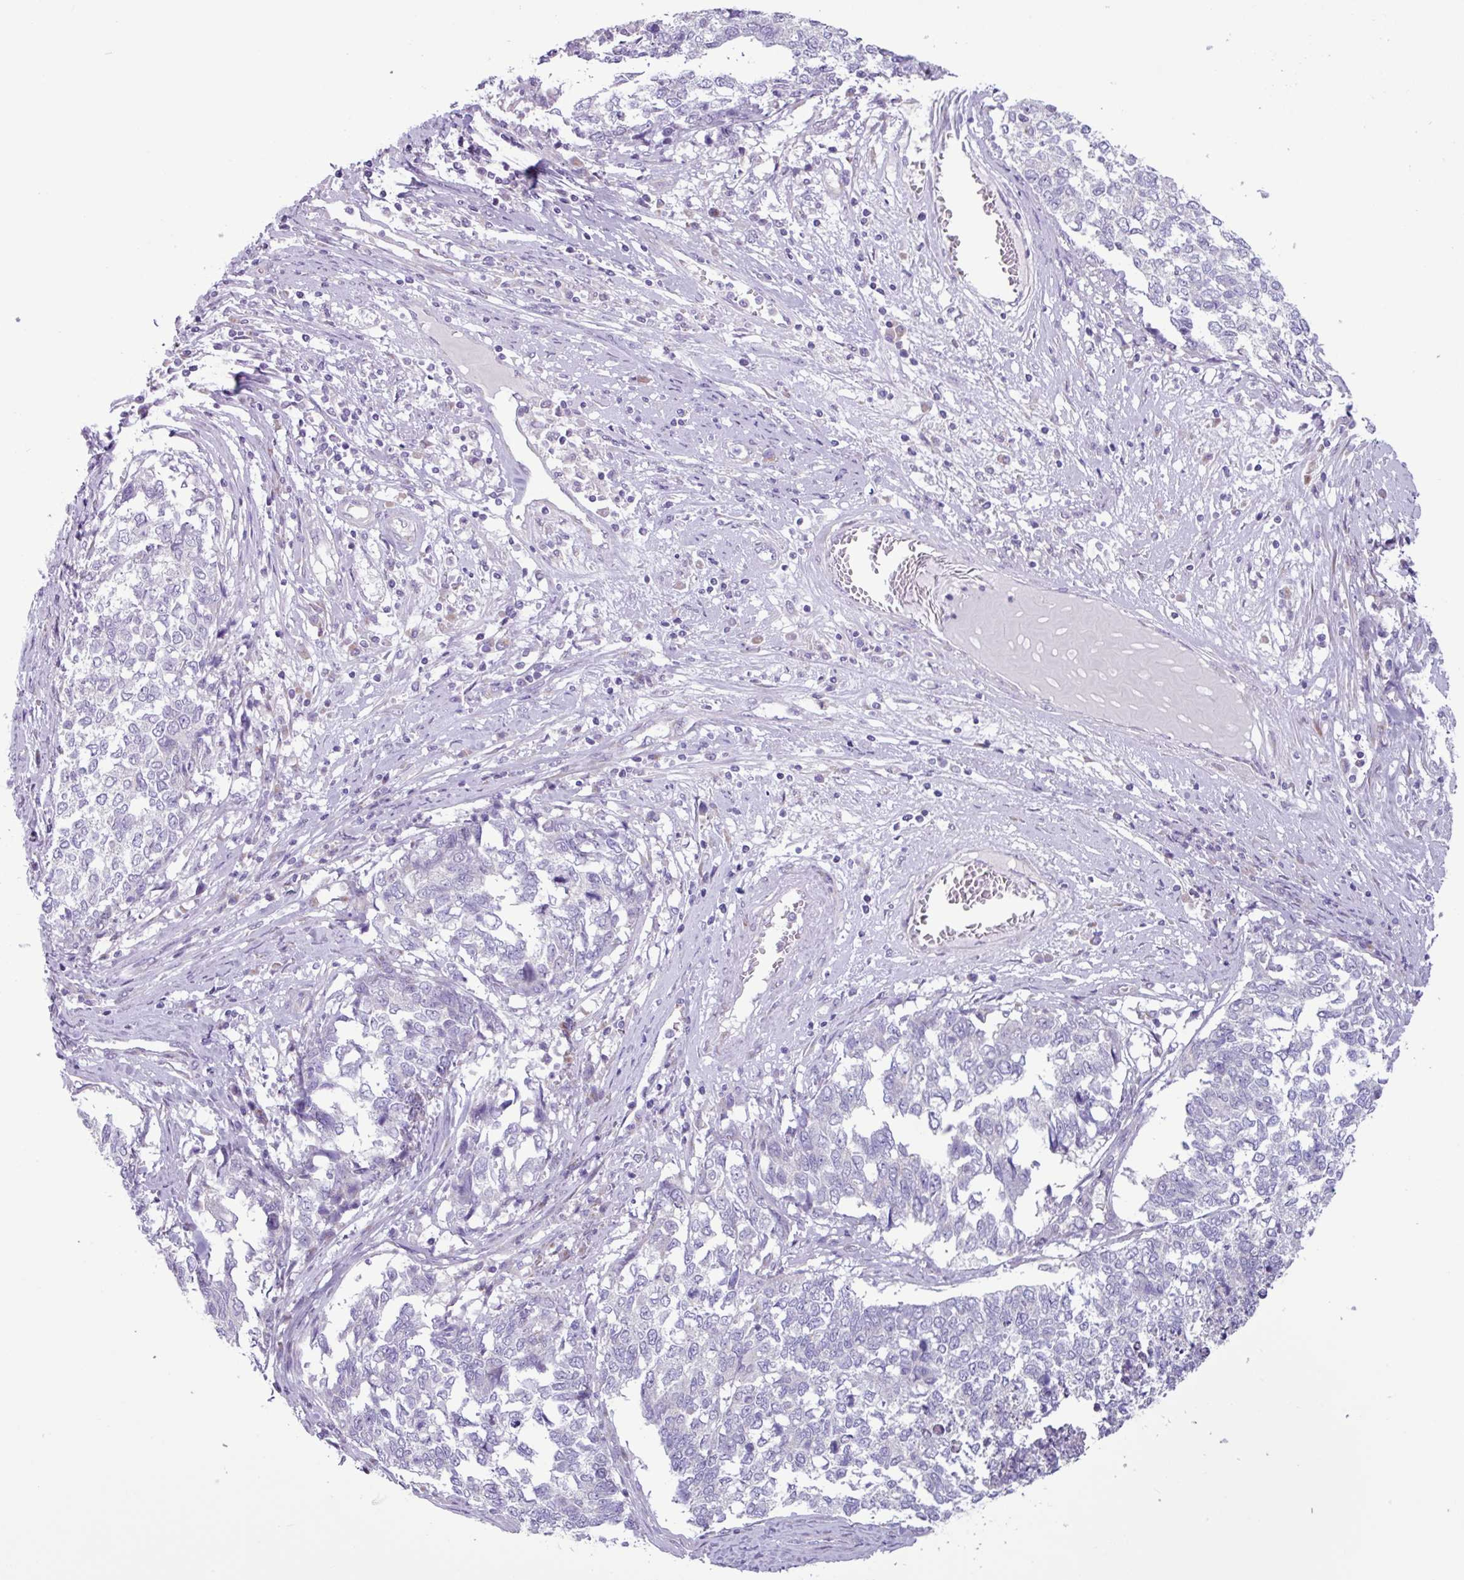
{"staining": {"intensity": "negative", "quantity": "none", "location": "none"}, "tissue": "cervical cancer", "cell_type": "Tumor cells", "image_type": "cancer", "snomed": [{"axis": "morphology", "description": "Squamous cell carcinoma, NOS"}, {"axis": "topography", "description": "Cervix"}], "caption": "Human cervical cancer (squamous cell carcinoma) stained for a protein using immunohistochemistry (IHC) demonstrates no positivity in tumor cells.", "gene": "STIMATE", "patient": {"sex": "female", "age": 63}}